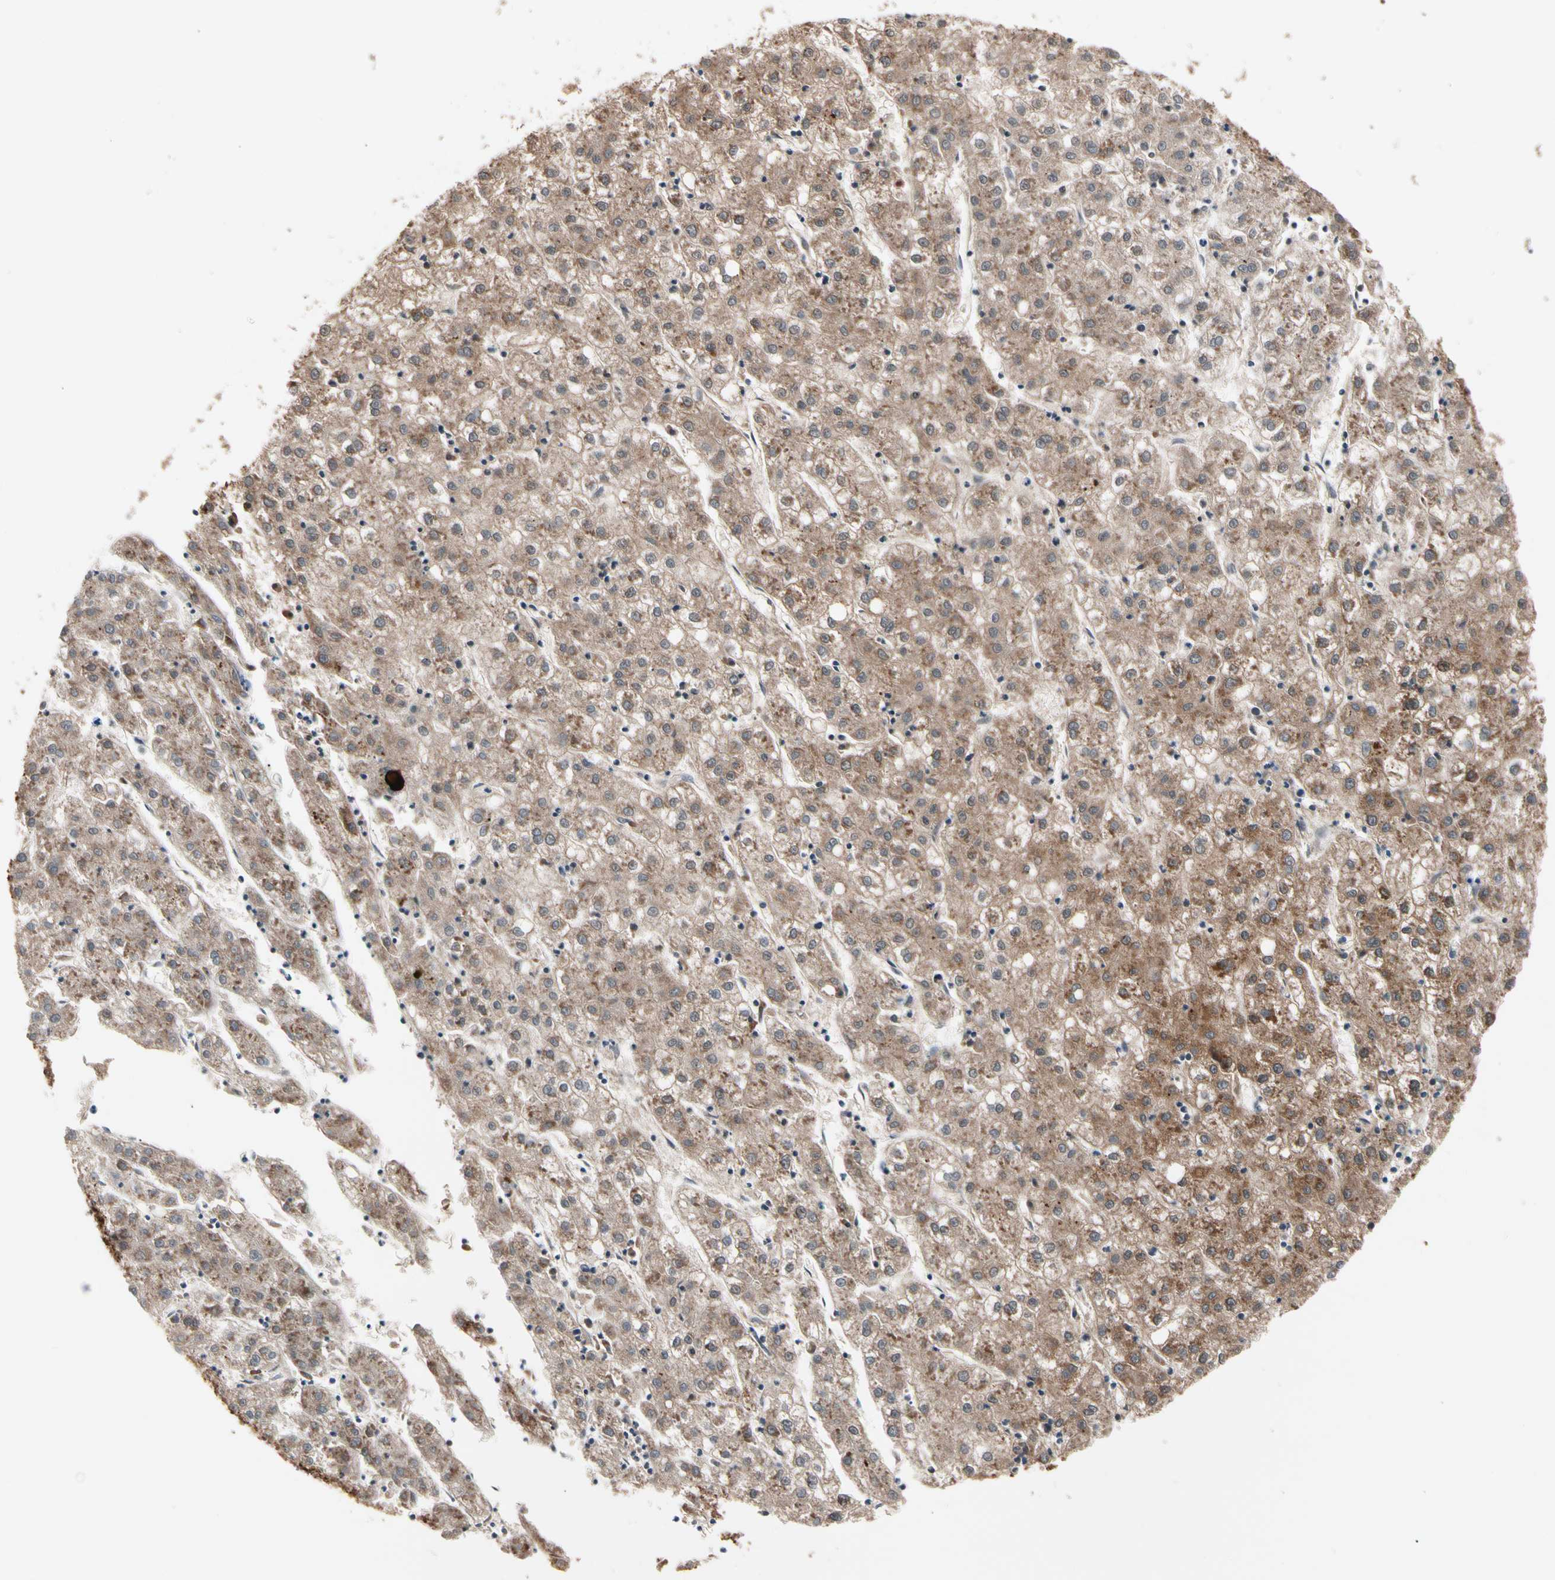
{"staining": {"intensity": "moderate", "quantity": ">75%", "location": "cytoplasmic/membranous"}, "tissue": "liver cancer", "cell_type": "Tumor cells", "image_type": "cancer", "snomed": [{"axis": "morphology", "description": "Carcinoma, Hepatocellular, NOS"}, {"axis": "topography", "description": "Liver"}], "caption": "Immunohistochemistry of liver hepatocellular carcinoma reveals medium levels of moderate cytoplasmic/membranous positivity in approximately >75% of tumor cells.", "gene": "MTHFS", "patient": {"sex": "male", "age": 72}}